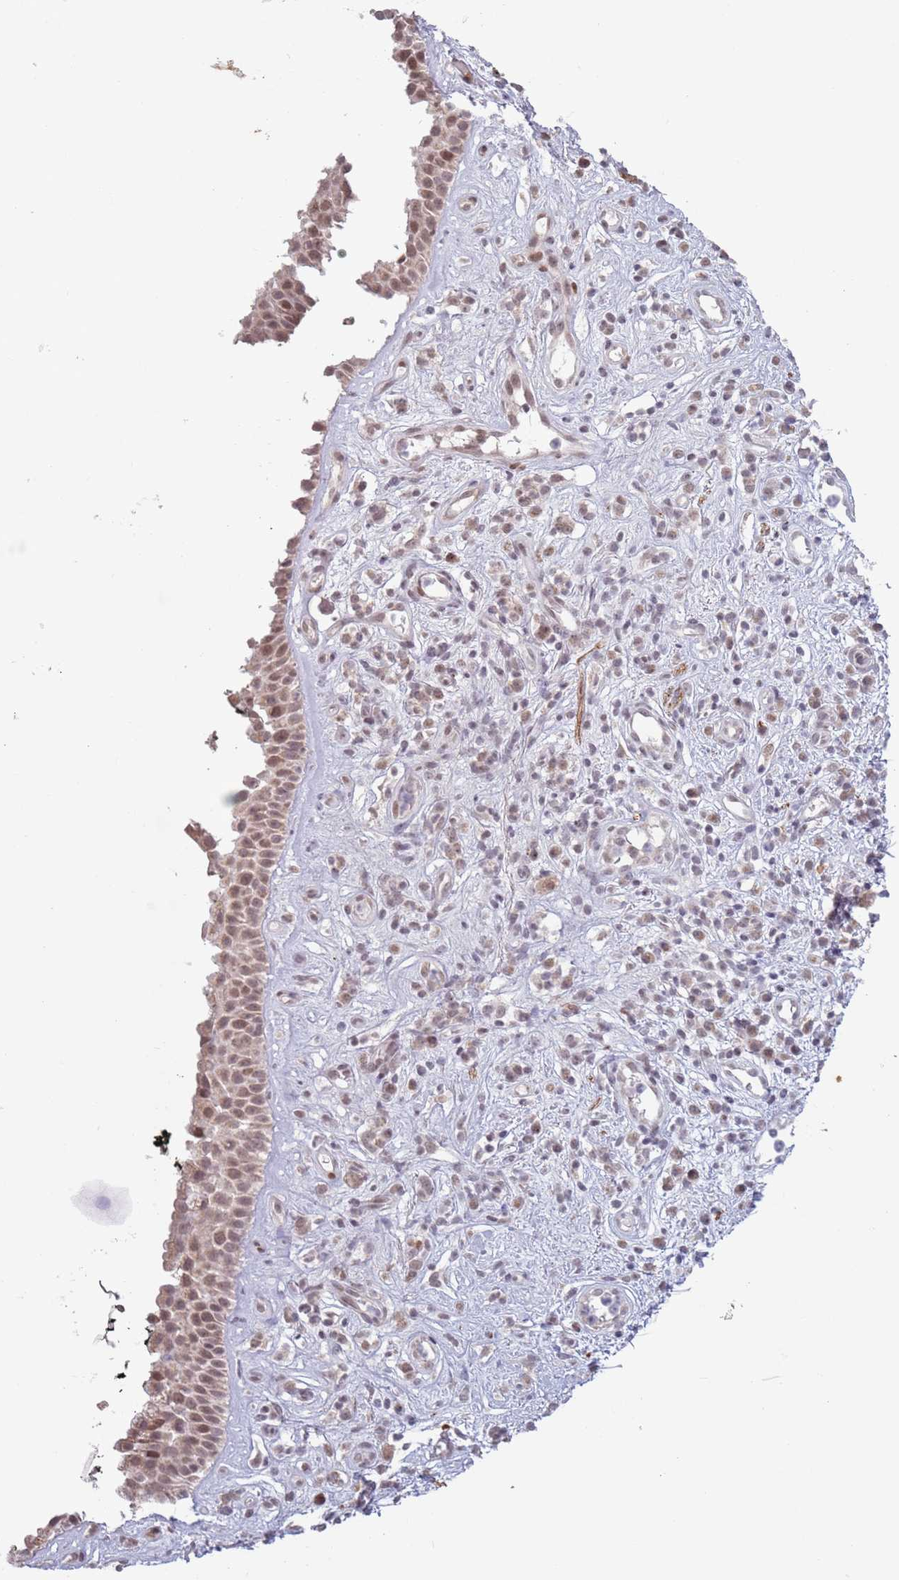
{"staining": {"intensity": "moderate", "quantity": "25%-75%", "location": "nuclear"}, "tissue": "nasopharynx", "cell_type": "Respiratory epithelial cells", "image_type": "normal", "snomed": [{"axis": "morphology", "description": "Normal tissue, NOS"}, {"axis": "morphology", "description": "Squamous cell carcinoma, NOS"}, {"axis": "topography", "description": "Nasopharynx"}, {"axis": "topography", "description": "Head-Neck"}], "caption": "Protein expression analysis of normal human nasopharynx reveals moderate nuclear positivity in approximately 25%-75% of respiratory epithelial cells.", "gene": "MRPL34", "patient": {"sex": "male", "age": 85}}